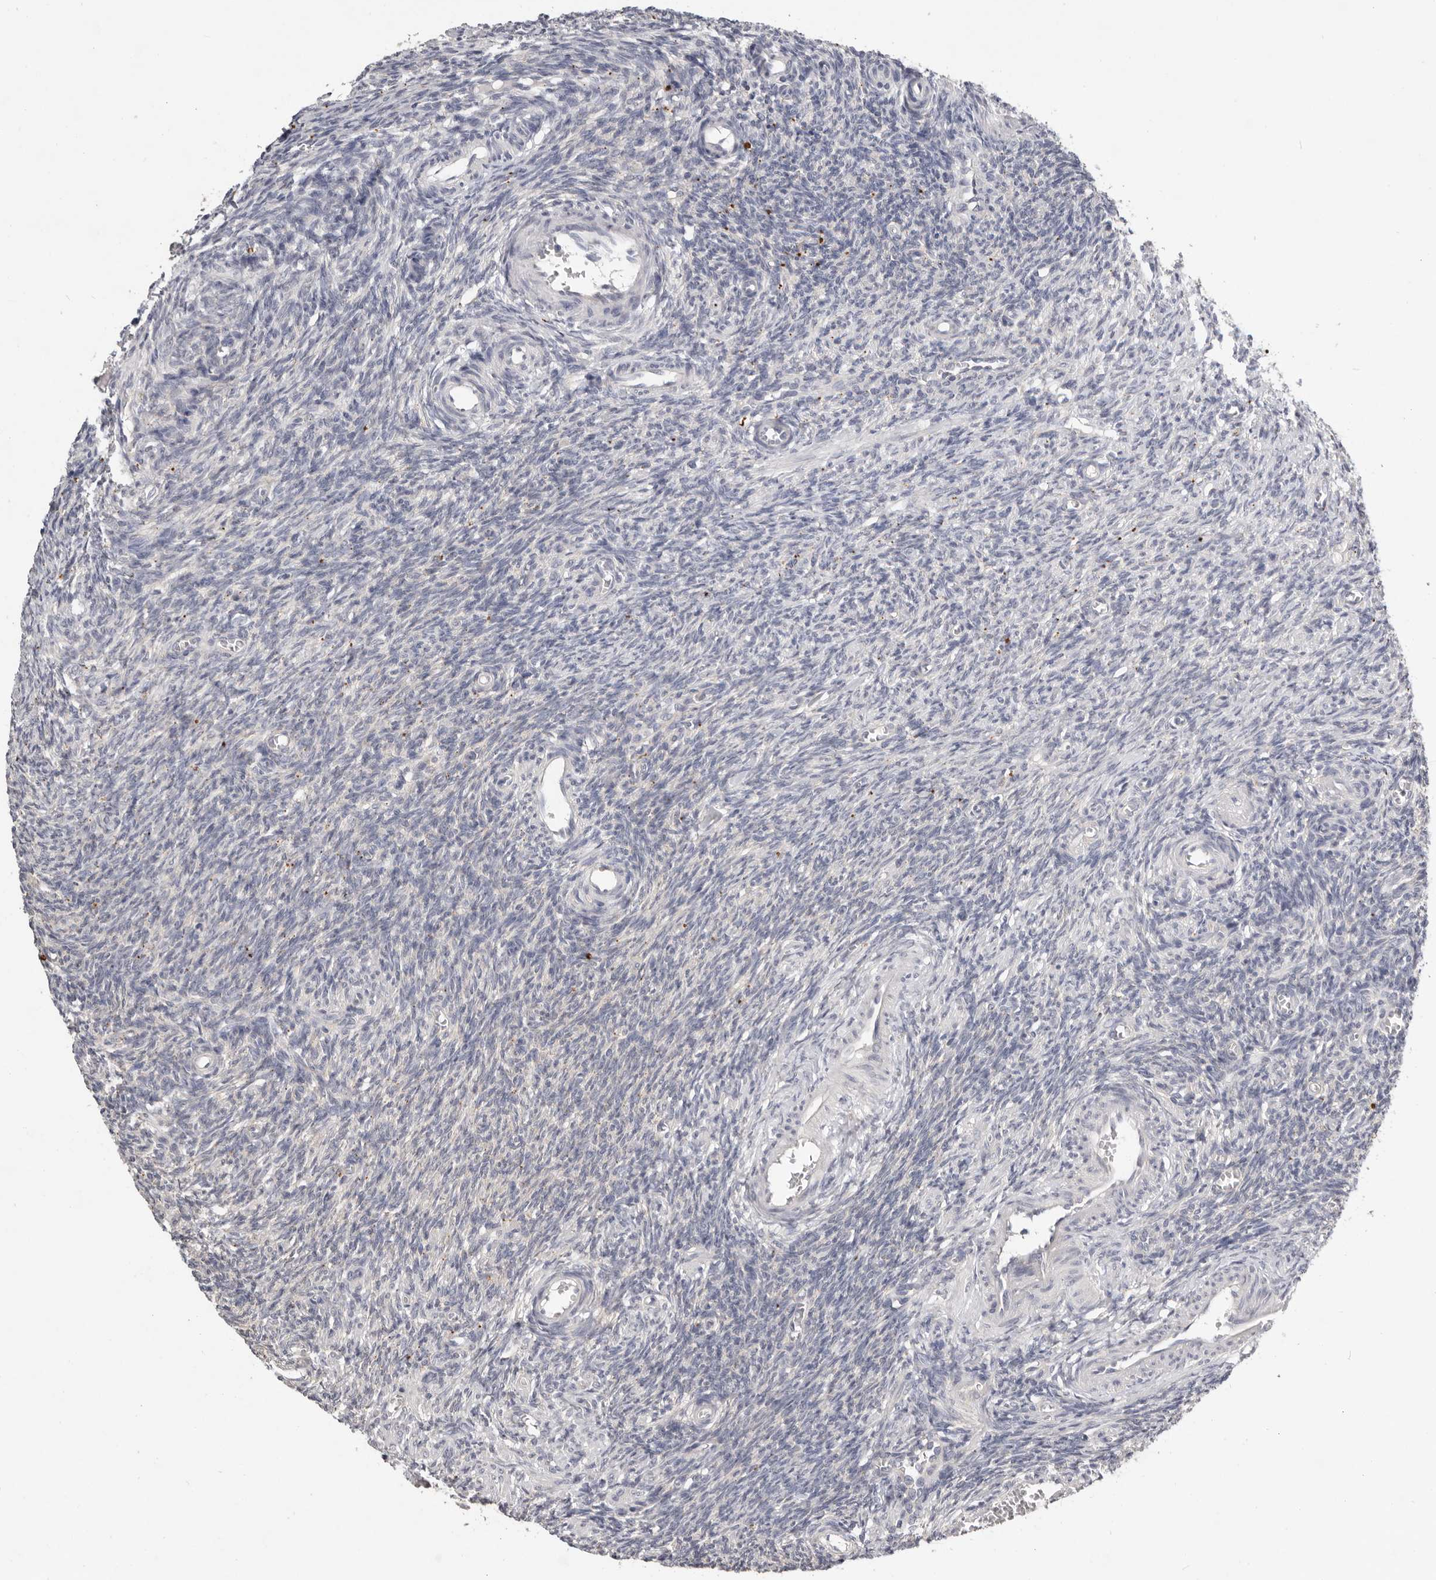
{"staining": {"intensity": "negative", "quantity": "none", "location": "none"}, "tissue": "ovary", "cell_type": "Ovarian stroma cells", "image_type": "normal", "snomed": [{"axis": "morphology", "description": "Normal tissue, NOS"}, {"axis": "topography", "description": "Ovary"}], "caption": "This is a histopathology image of immunohistochemistry (IHC) staining of normal ovary, which shows no positivity in ovarian stroma cells.", "gene": "WDR77", "patient": {"sex": "female", "age": 27}}